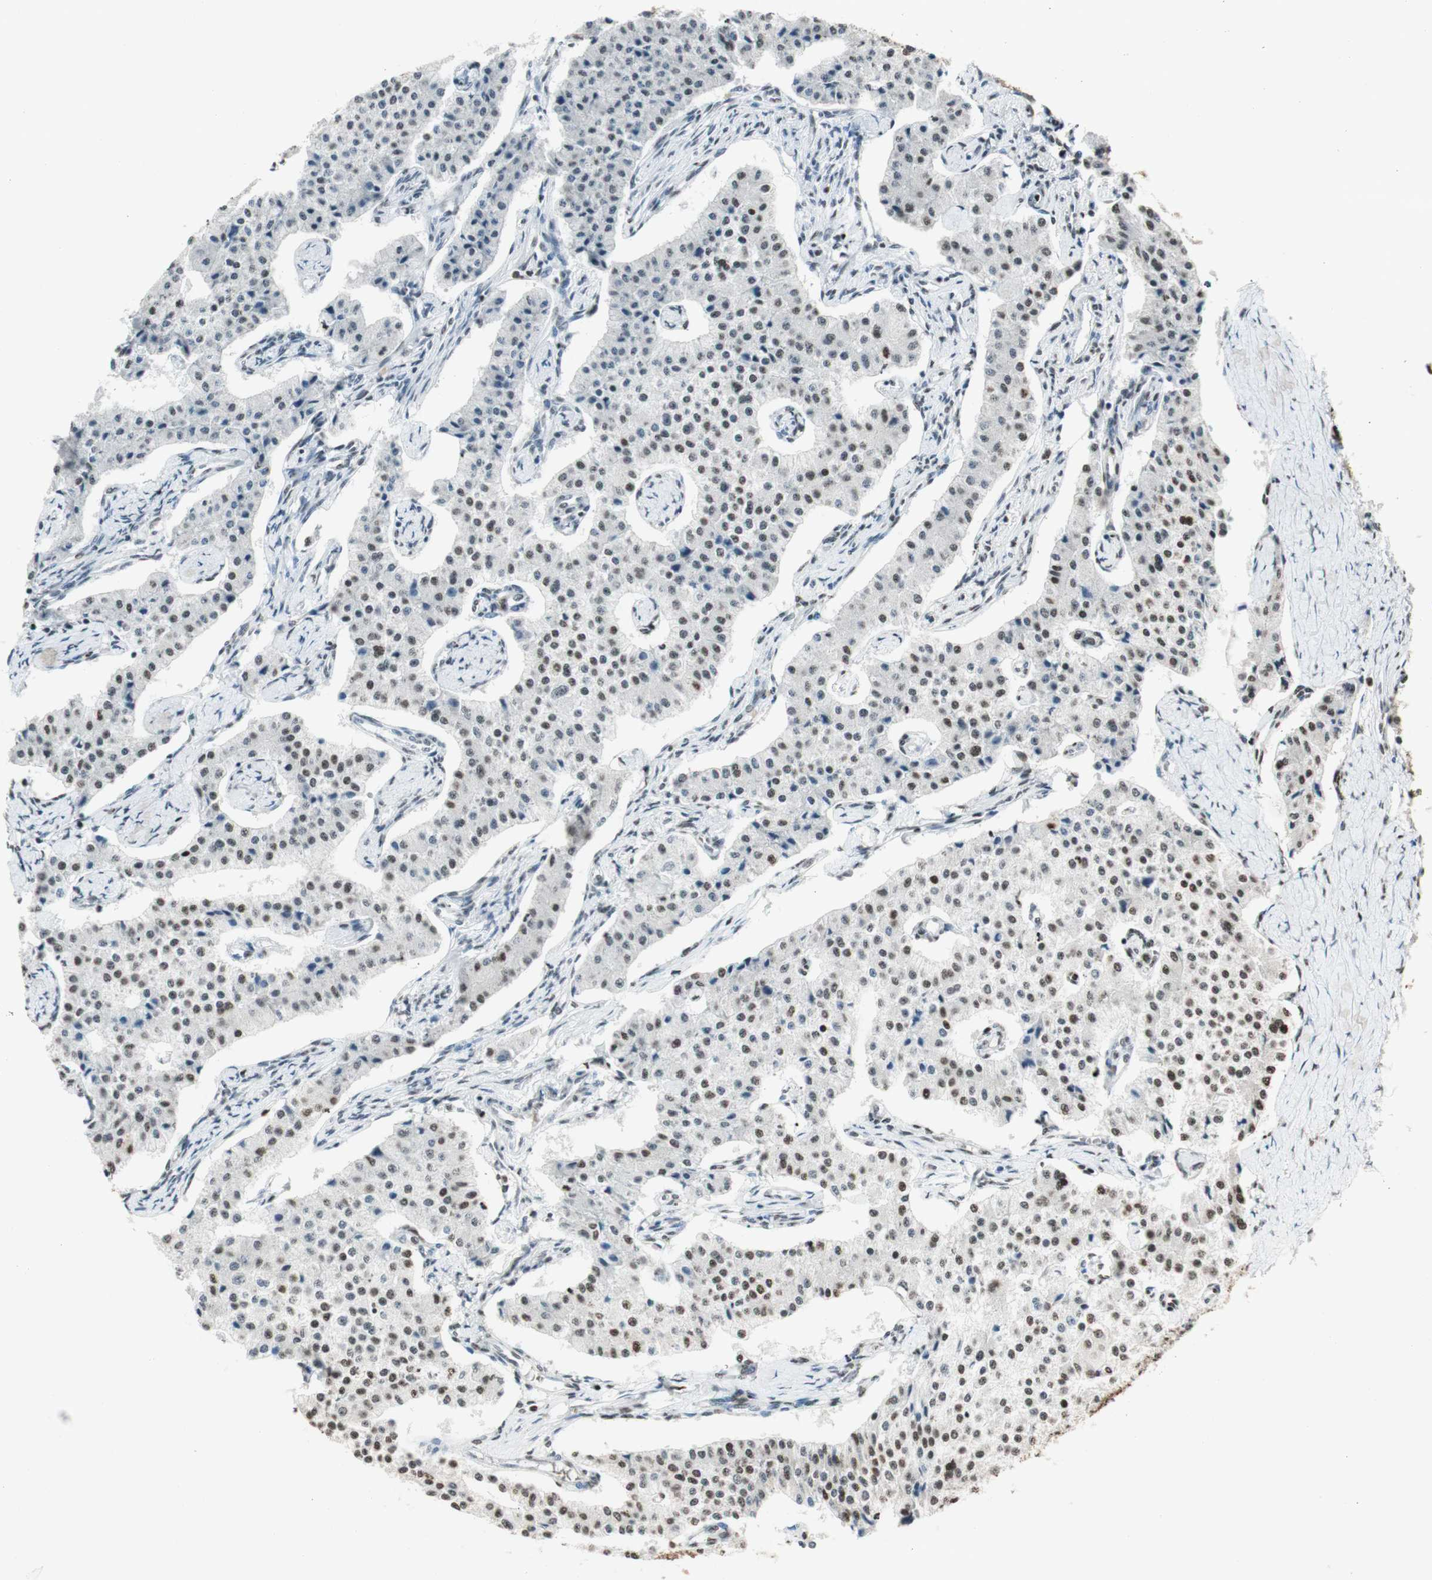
{"staining": {"intensity": "weak", "quantity": "25%-75%", "location": "nuclear"}, "tissue": "carcinoid", "cell_type": "Tumor cells", "image_type": "cancer", "snomed": [{"axis": "morphology", "description": "Carcinoid, malignant, NOS"}, {"axis": "topography", "description": "Colon"}], "caption": "IHC staining of malignant carcinoid, which exhibits low levels of weak nuclear staining in approximately 25%-75% of tumor cells indicating weak nuclear protein staining. The staining was performed using DAB (brown) for protein detection and nuclei were counterstained in hematoxylin (blue).", "gene": "HNRNPA2B1", "patient": {"sex": "female", "age": 52}}